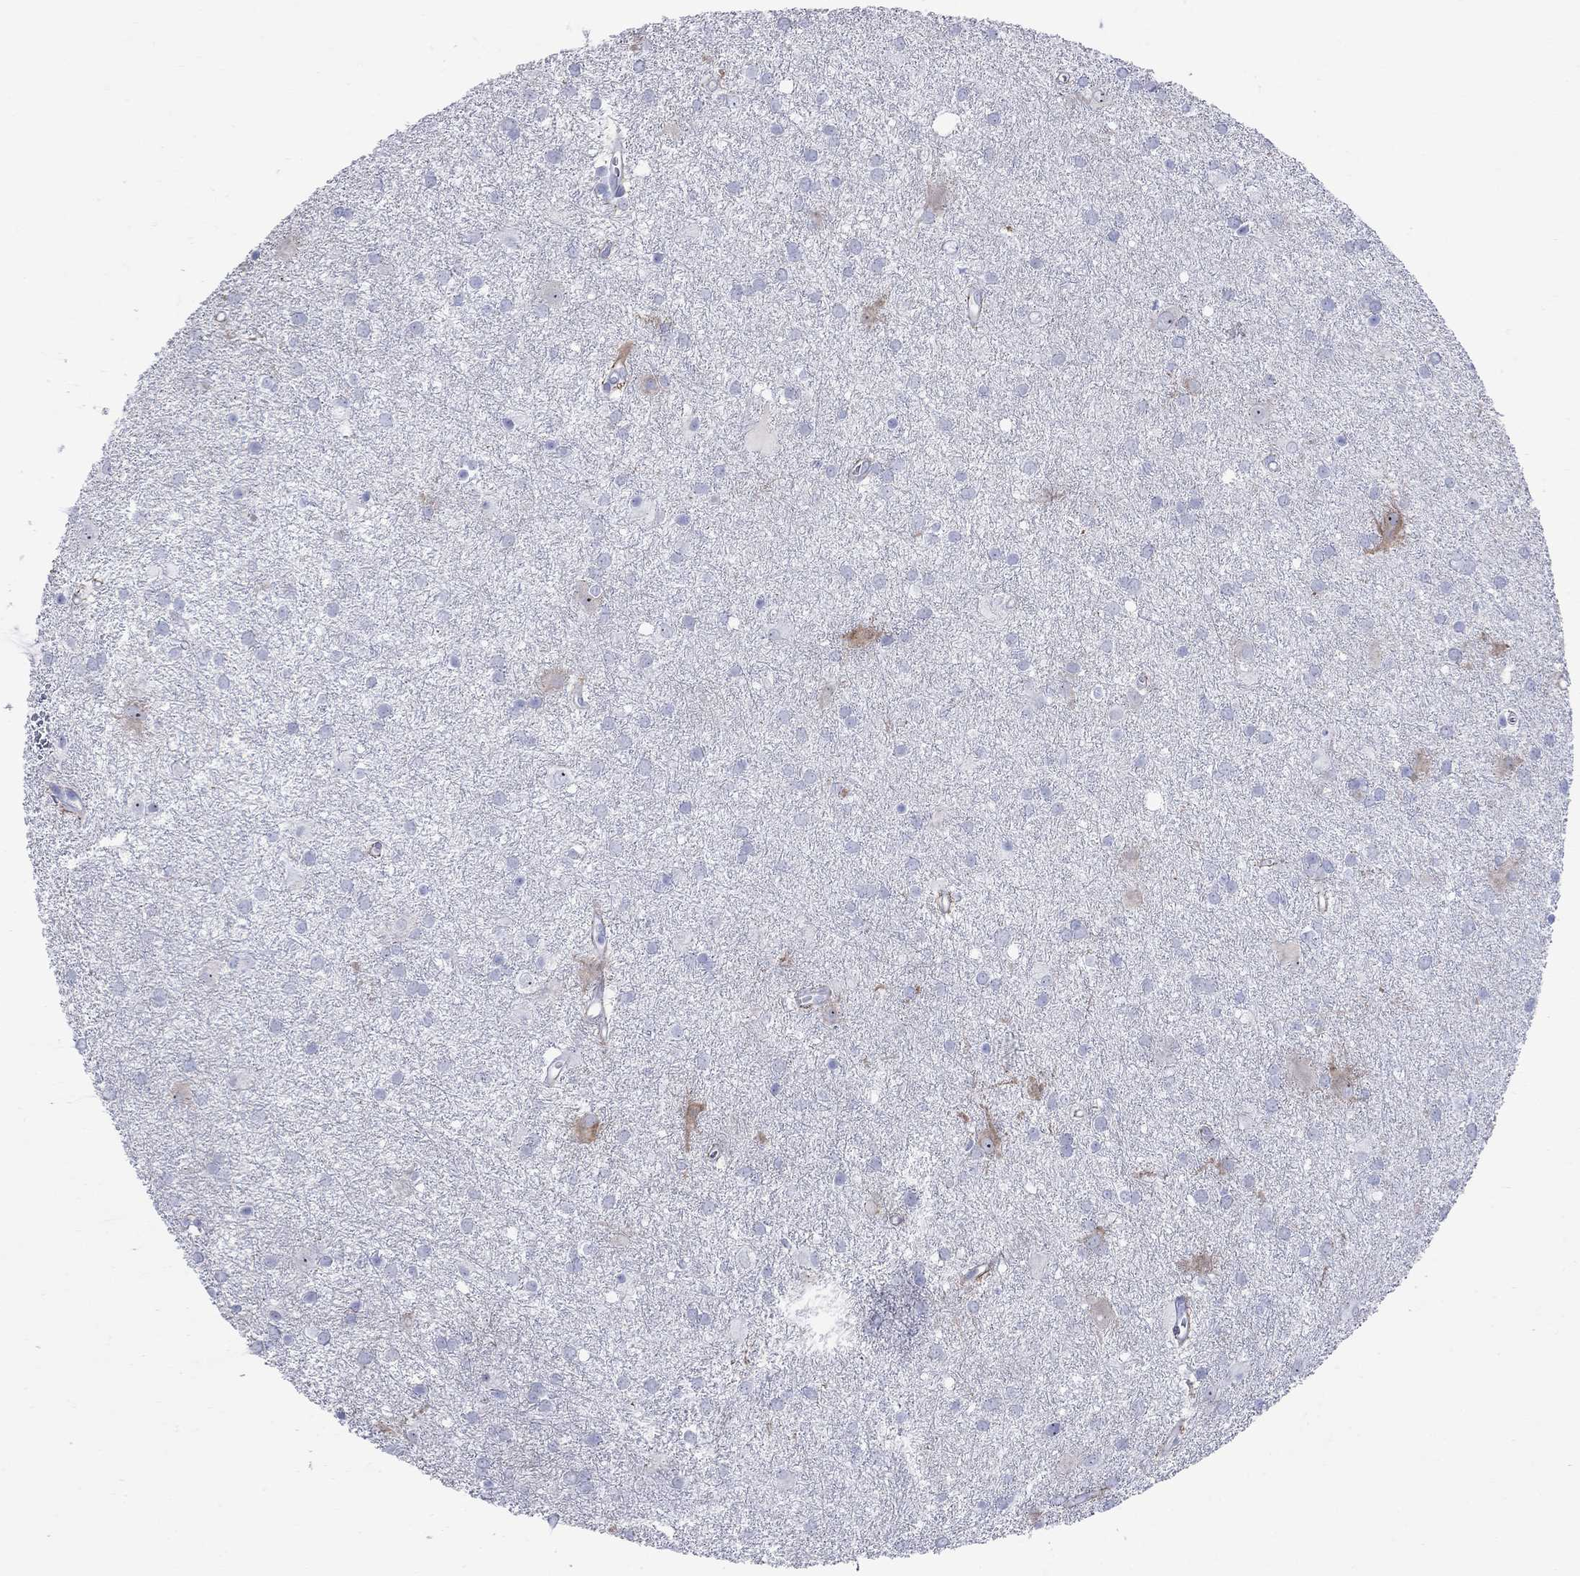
{"staining": {"intensity": "moderate", "quantity": "<25%", "location": "cytoplasmic/membranous"}, "tissue": "glioma", "cell_type": "Tumor cells", "image_type": "cancer", "snomed": [{"axis": "morphology", "description": "Glioma, malignant, Low grade"}, {"axis": "topography", "description": "Brain"}], "caption": "A photomicrograph of human low-grade glioma (malignant) stained for a protein shows moderate cytoplasmic/membranous brown staining in tumor cells.", "gene": "TACC3", "patient": {"sex": "male", "age": 58}}